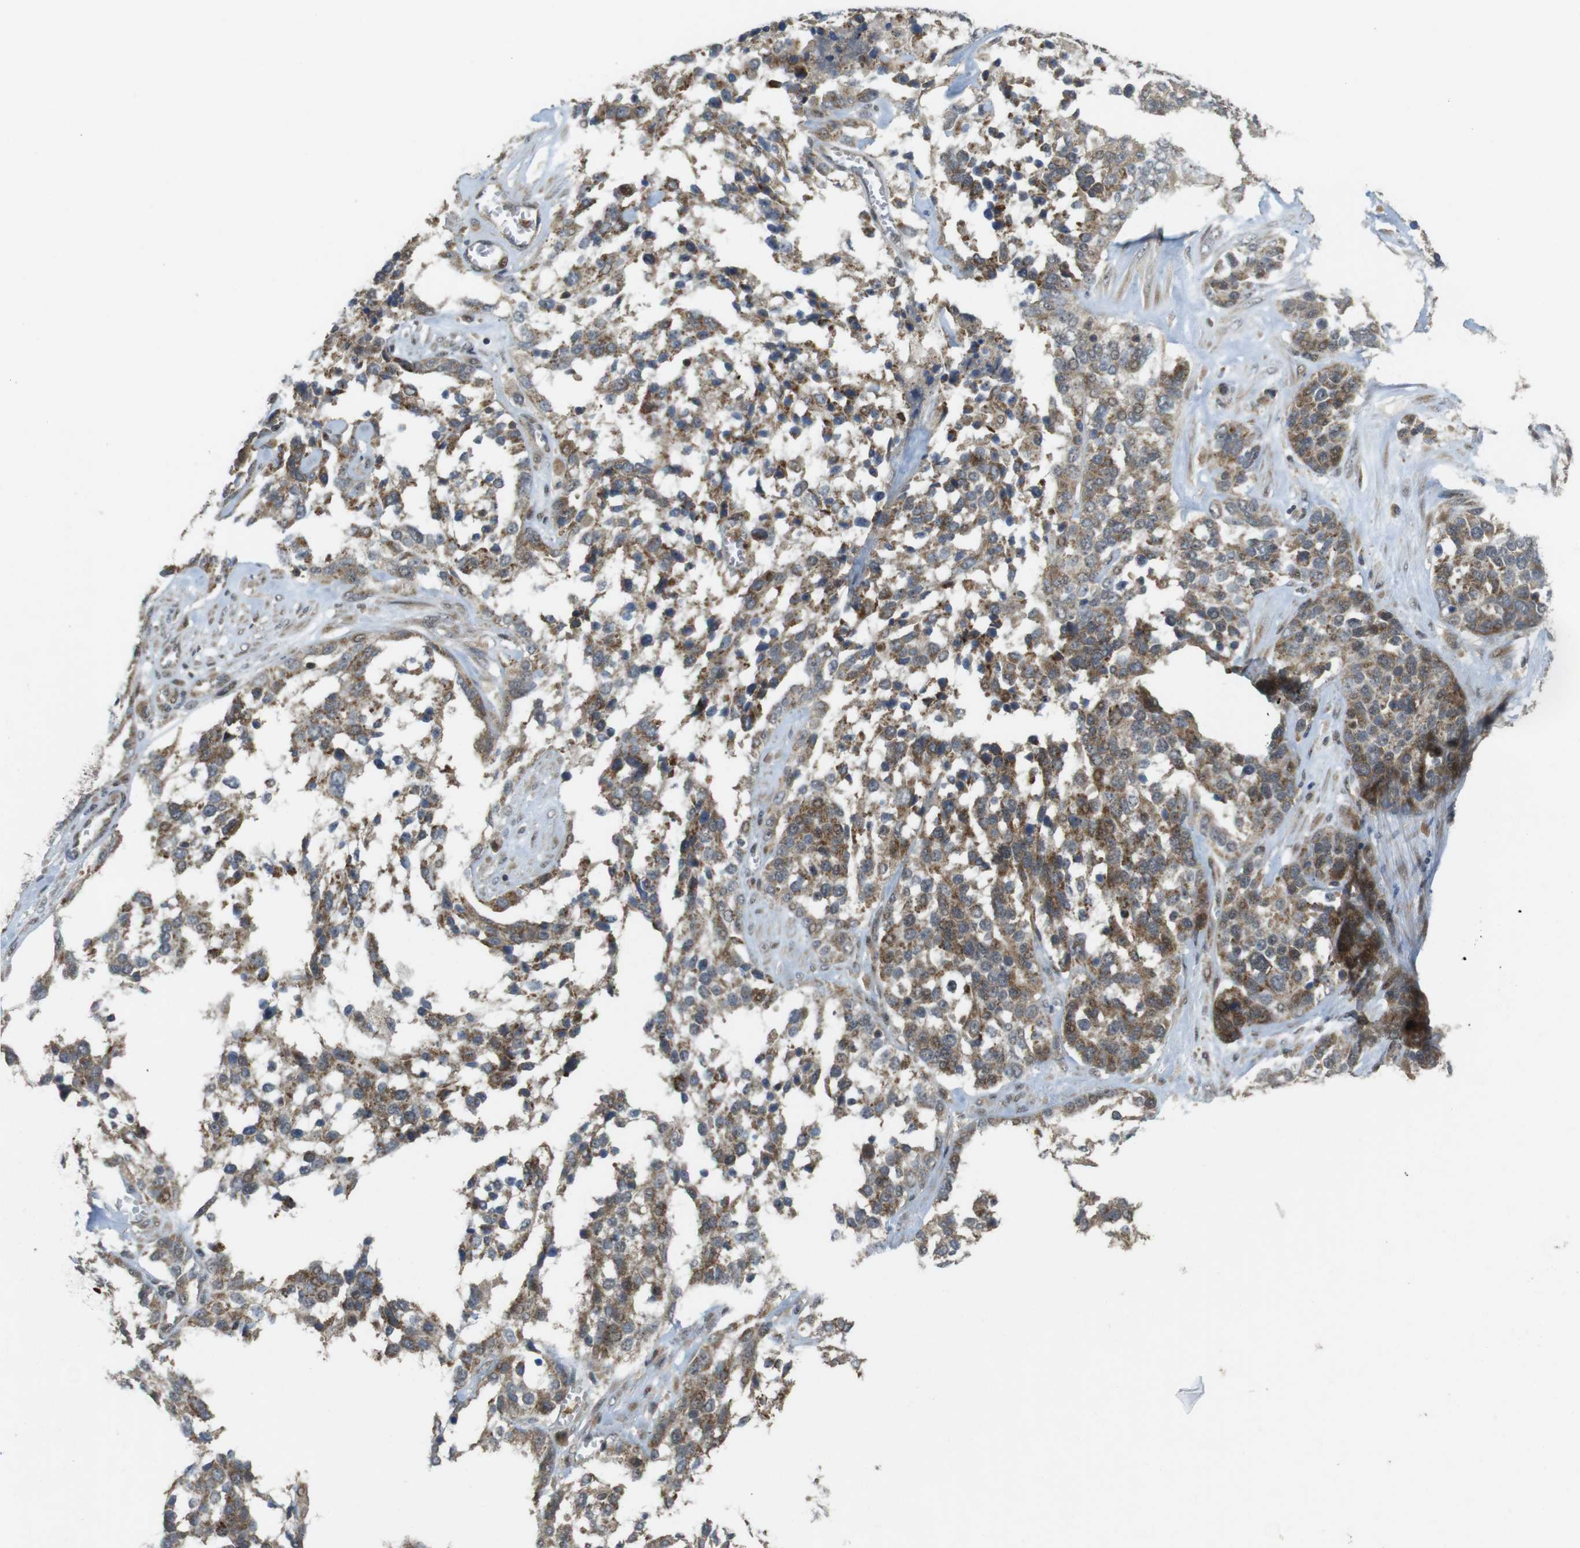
{"staining": {"intensity": "moderate", "quantity": "25%-75%", "location": "cytoplasmic/membranous,nuclear"}, "tissue": "ovarian cancer", "cell_type": "Tumor cells", "image_type": "cancer", "snomed": [{"axis": "morphology", "description": "Cystadenocarcinoma, serous, NOS"}, {"axis": "topography", "description": "Ovary"}], "caption": "DAB immunohistochemical staining of ovarian cancer (serous cystadenocarcinoma) demonstrates moderate cytoplasmic/membranous and nuclear protein expression in approximately 25%-75% of tumor cells.", "gene": "TMX3", "patient": {"sex": "female", "age": 44}}